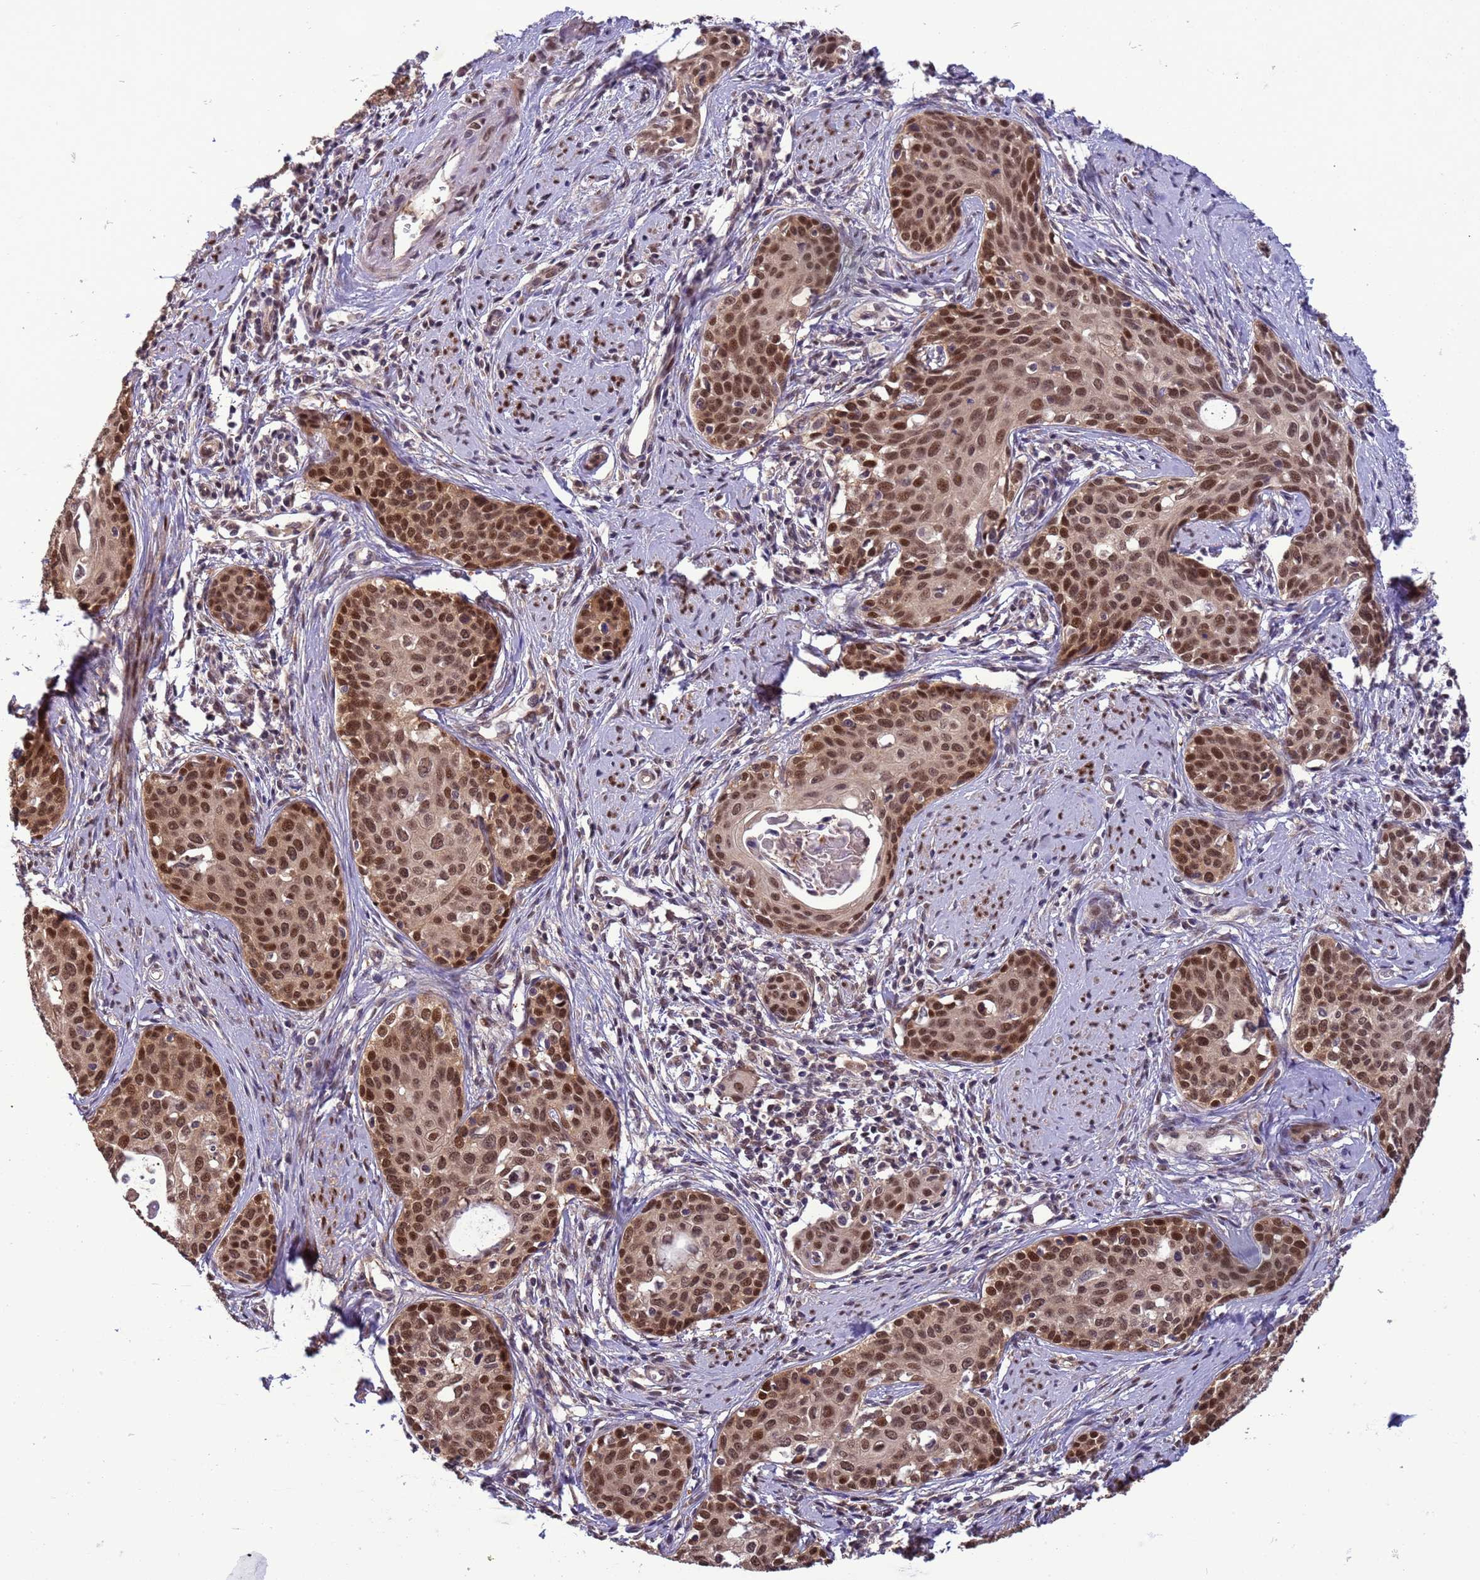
{"staining": {"intensity": "strong", "quantity": ">75%", "location": "nuclear"}, "tissue": "cervical cancer", "cell_type": "Tumor cells", "image_type": "cancer", "snomed": [{"axis": "morphology", "description": "Squamous cell carcinoma, NOS"}, {"axis": "topography", "description": "Cervix"}], "caption": "High-power microscopy captured an immunohistochemistry (IHC) photomicrograph of squamous cell carcinoma (cervical), revealing strong nuclear staining in approximately >75% of tumor cells. The staining was performed using DAB, with brown indicating positive protein expression. Nuclei are stained blue with hematoxylin.", "gene": "ZBTB5", "patient": {"sex": "female", "age": 46}}